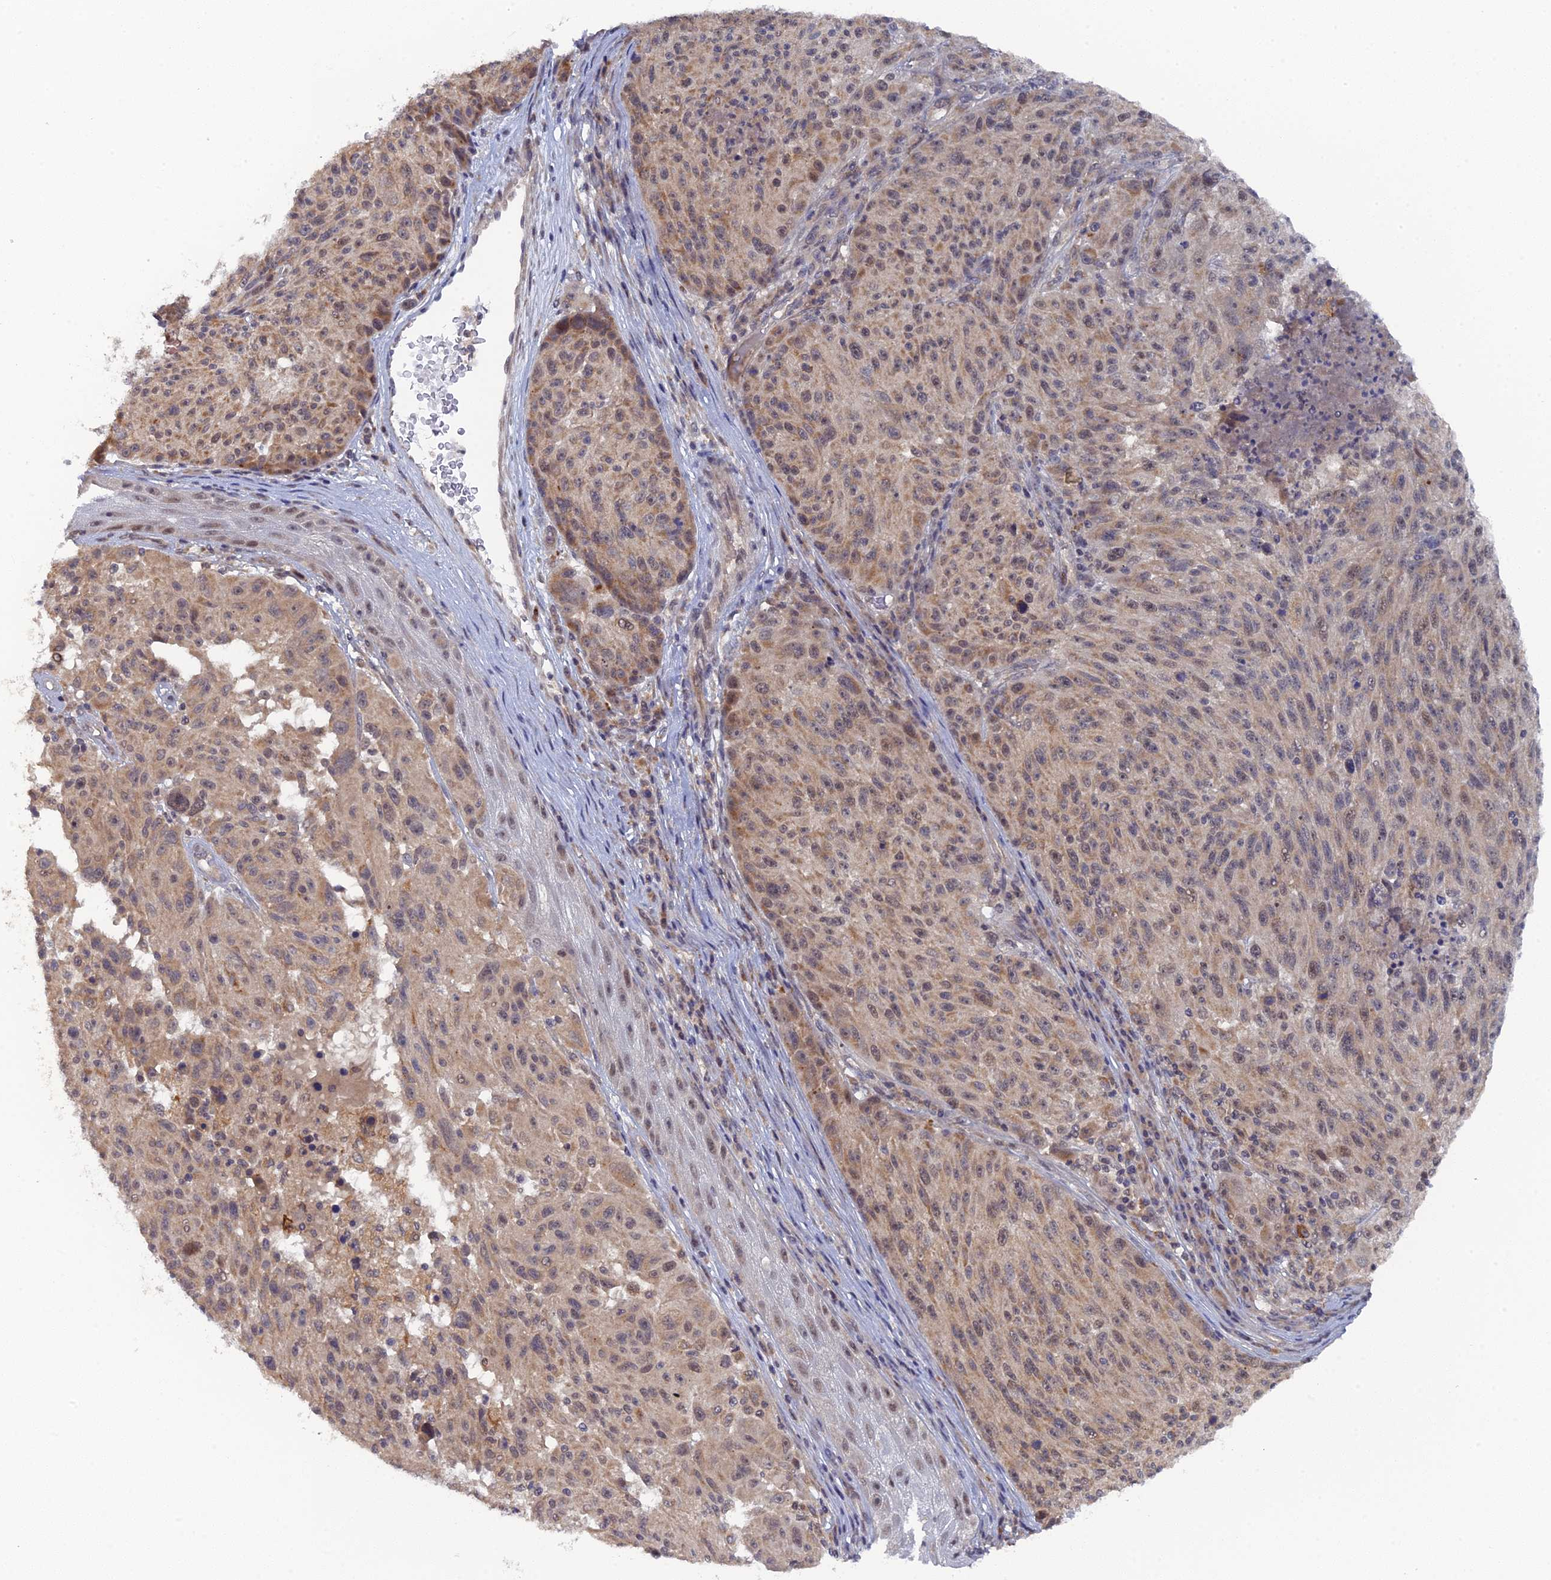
{"staining": {"intensity": "weak", "quantity": ">75%", "location": "cytoplasmic/membranous,nuclear"}, "tissue": "melanoma", "cell_type": "Tumor cells", "image_type": "cancer", "snomed": [{"axis": "morphology", "description": "Malignant melanoma, NOS"}, {"axis": "topography", "description": "Skin"}], "caption": "A low amount of weak cytoplasmic/membranous and nuclear expression is seen in approximately >75% of tumor cells in malignant melanoma tissue. (Stains: DAB (3,3'-diaminobenzidine) in brown, nuclei in blue, Microscopy: brightfield microscopy at high magnification).", "gene": "MIGA2", "patient": {"sex": "male", "age": 53}}